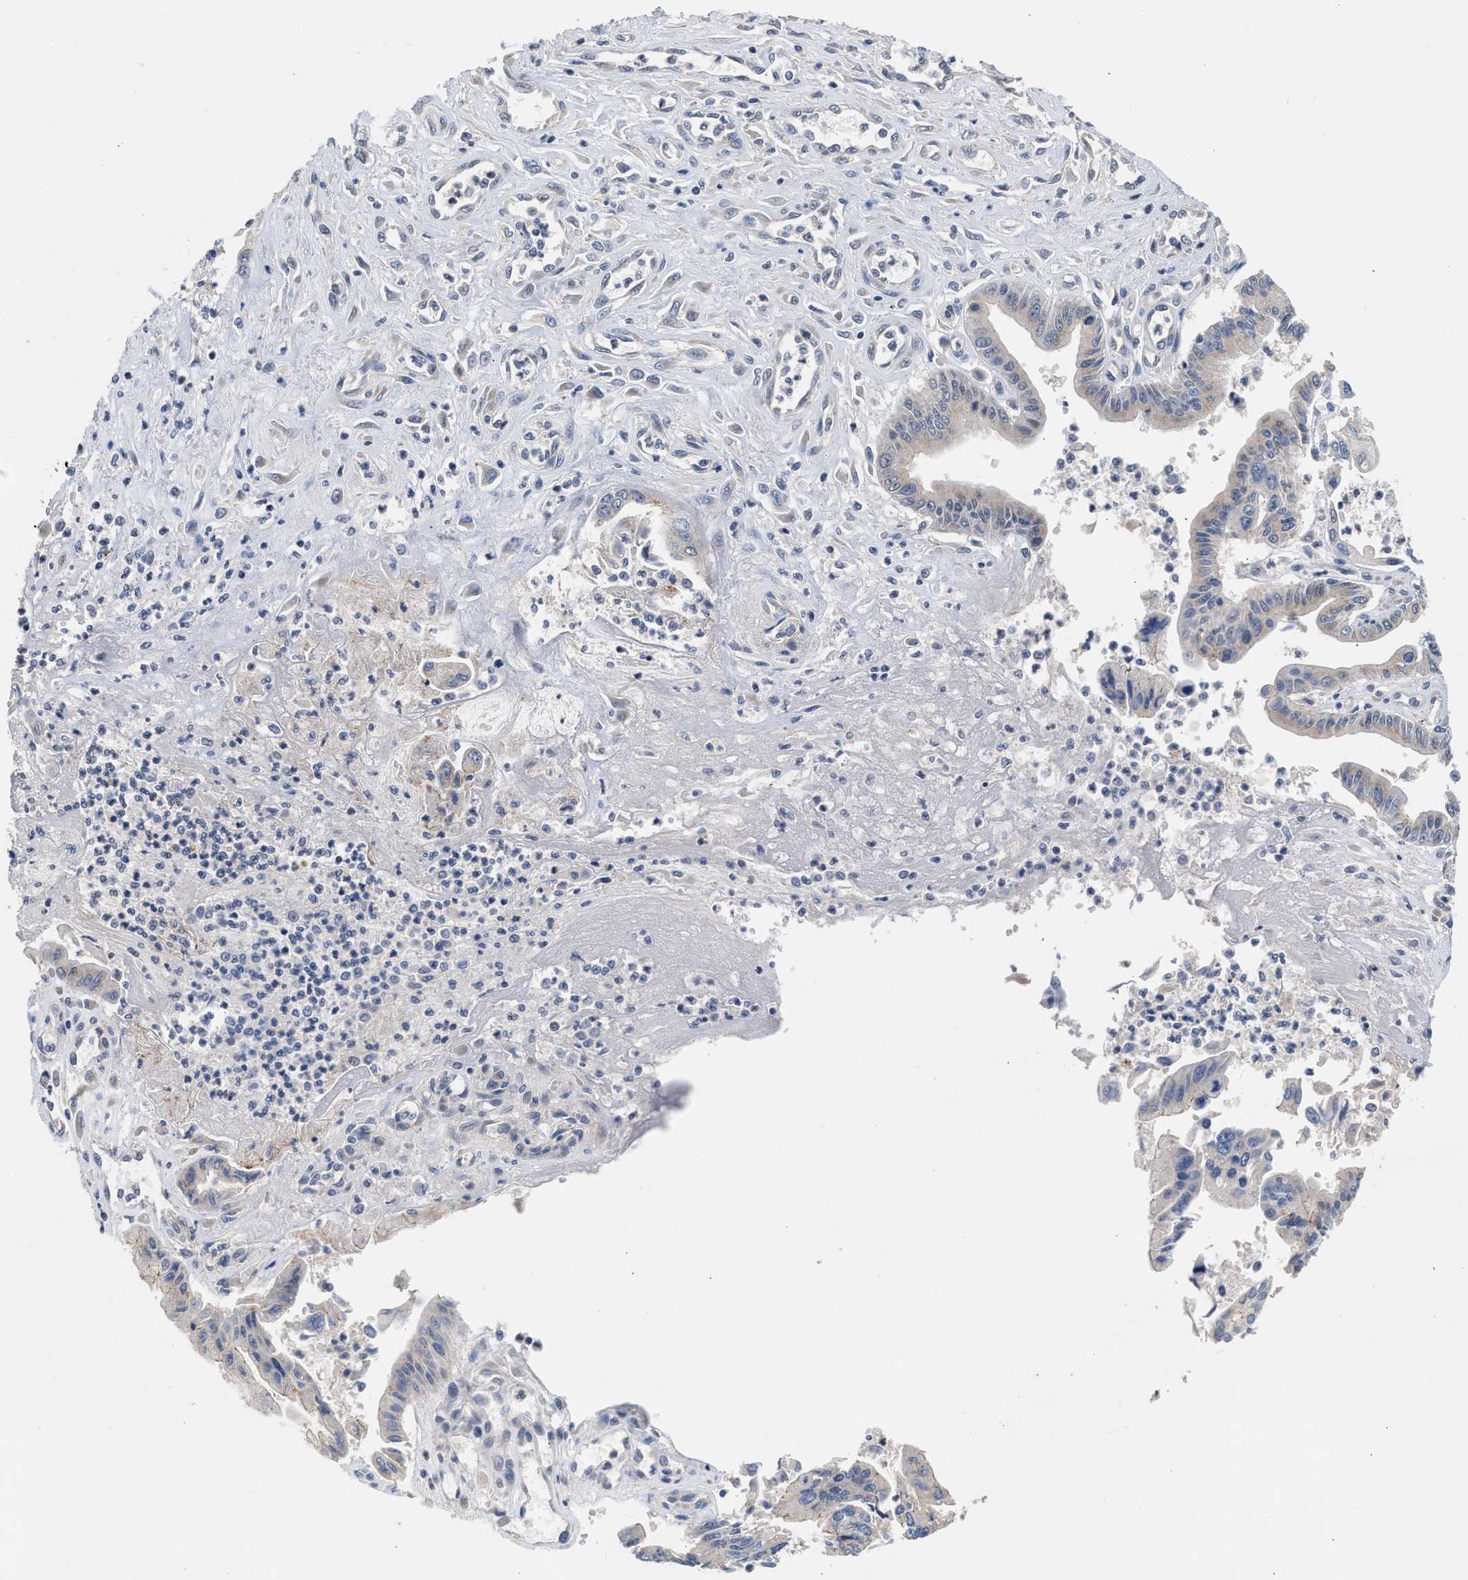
{"staining": {"intensity": "weak", "quantity": "<25%", "location": "cytoplasmic/membranous"}, "tissue": "pancreatic cancer", "cell_type": "Tumor cells", "image_type": "cancer", "snomed": [{"axis": "morphology", "description": "Adenocarcinoma, NOS"}, {"axis": "topography", "description": "Pancreas"}], "caption": "Tumor cells are negative for brown protein staining in pancreatic cancer (adenocarcinoma).", "gene": "CSF3R", "patient": {"sex": "male", "age": 56}}